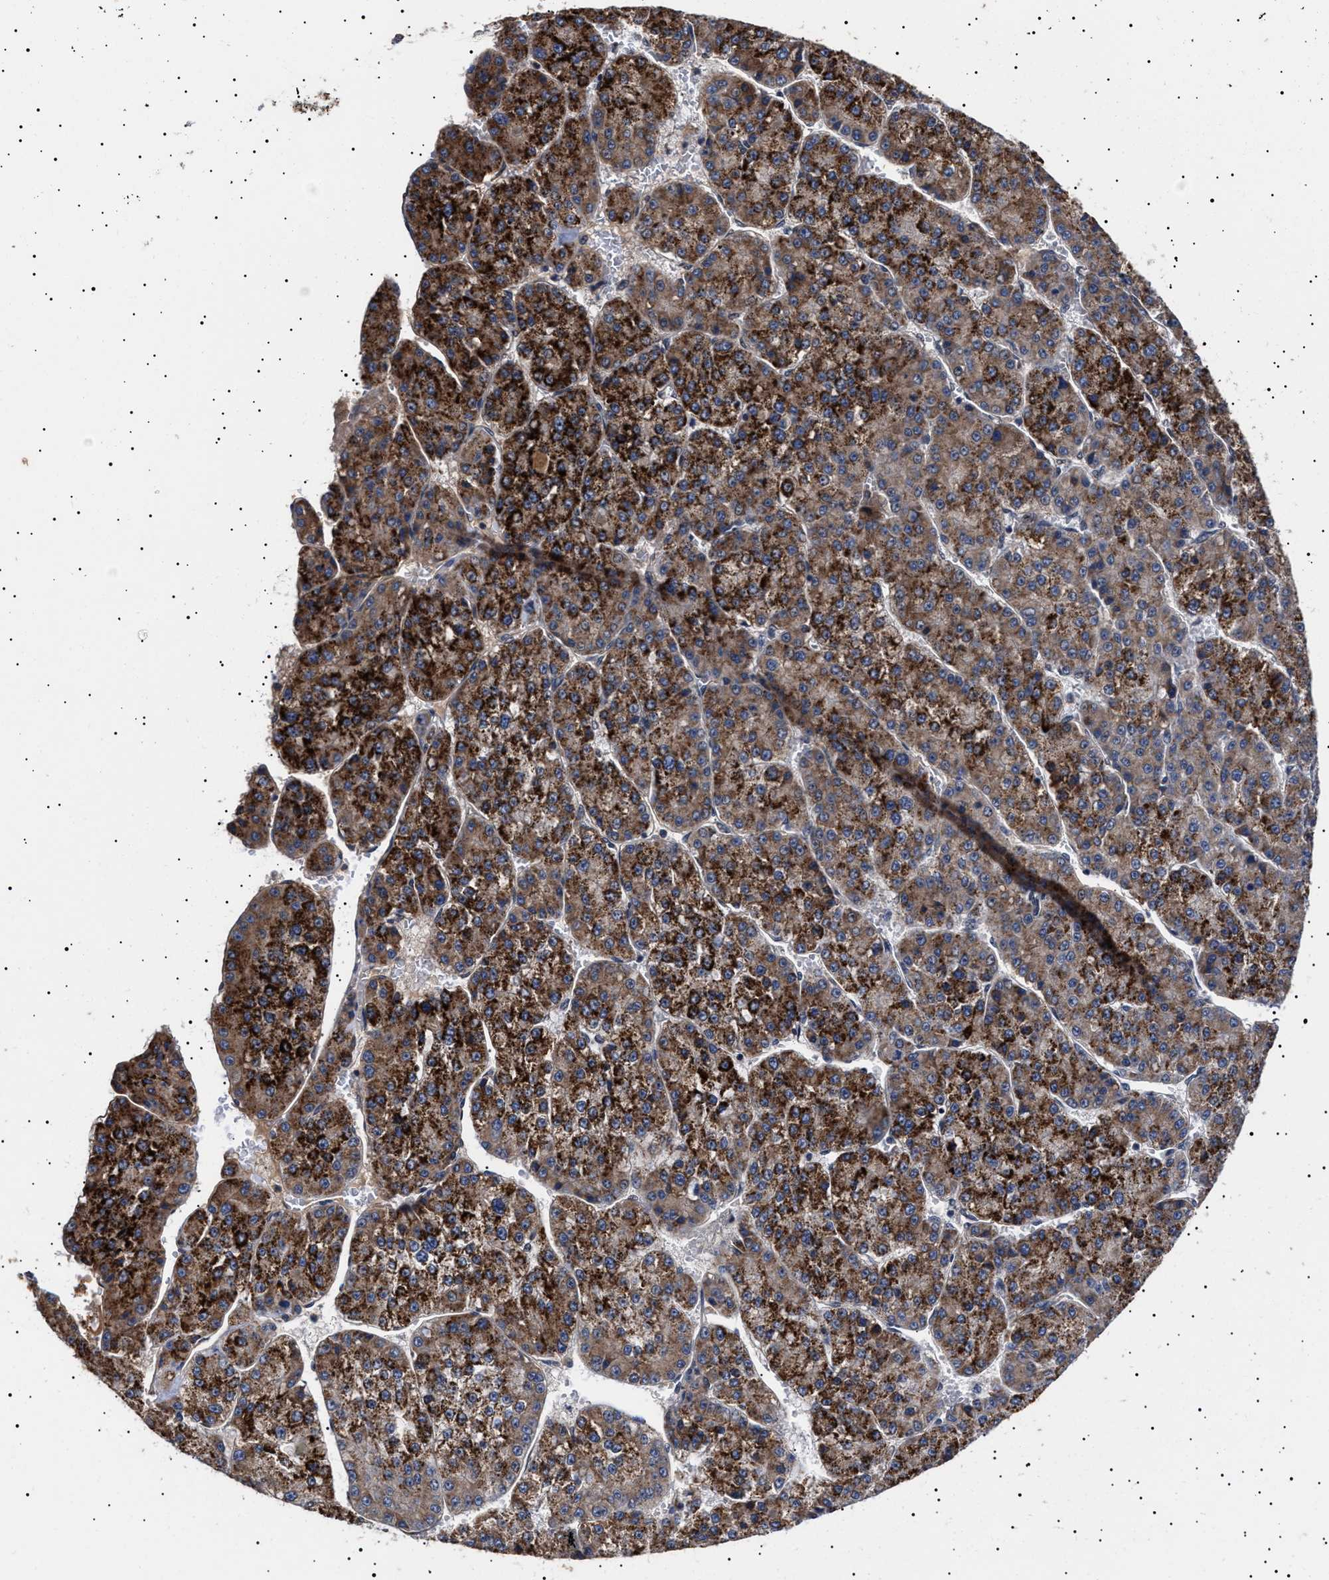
{"staining": {"intensity": "strong", "quantity": ">75%", "location": "cytoplasmic/membranous"}, "tissue": "liver cancer", "cell_type": "Tumor cells", "image_type": "cancer", "snomed": [{"axis": "morphology", "description": "Carcinoma, Hepatocellular, NOS"}, {"axis": "topography", "description": "Liver"}], "caption": "Brown immunohistochemical staining in human liver cancer (hepatocellular carcinoma) reveals strong cytoplasmic/membranous staining in approximately >75% of tumor cells.", "gene": "KRBA1", "patient": {"sex": "female", "age": 73}}